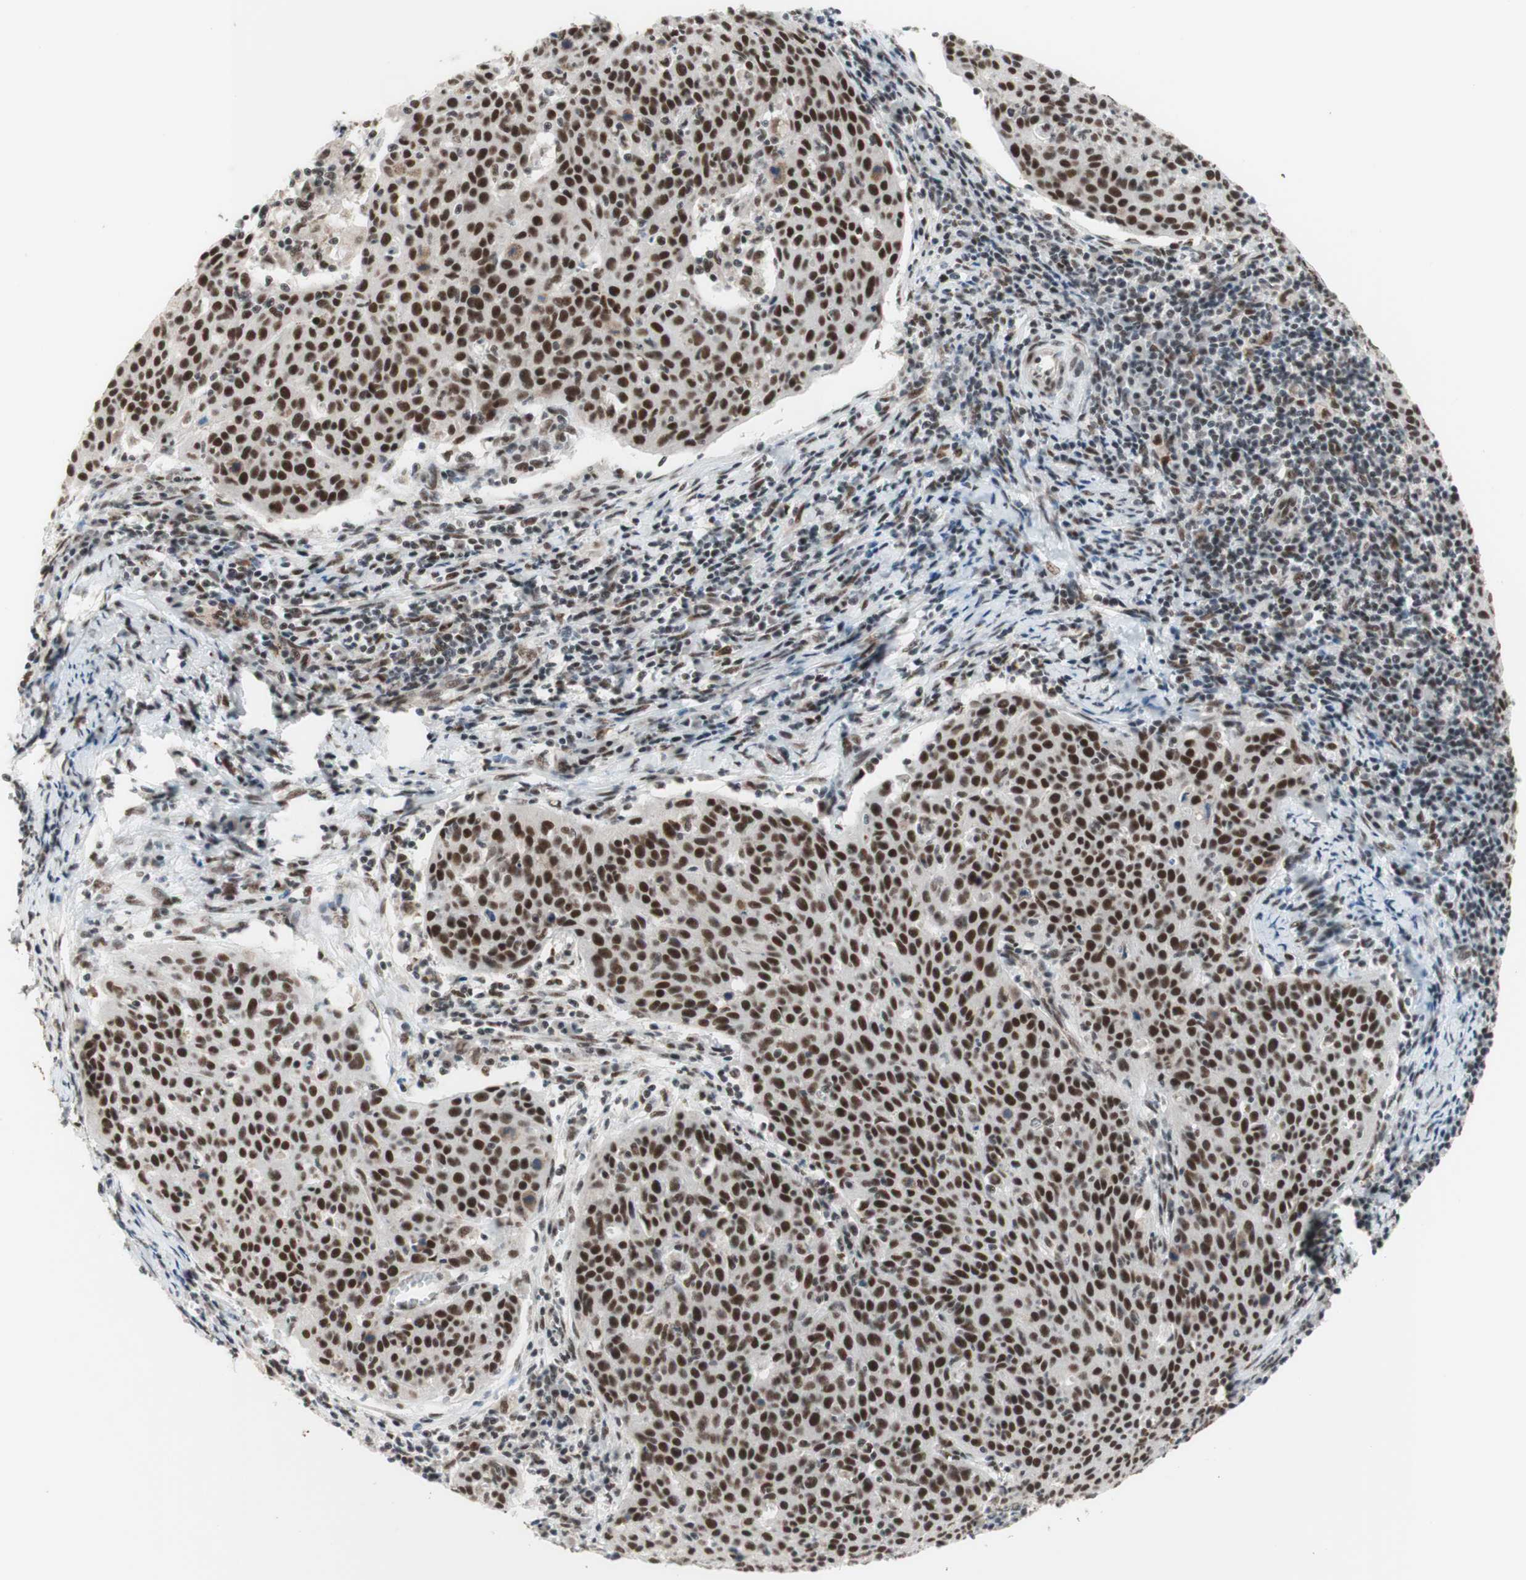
{"staining": {"intensity": "strong", "quantity": ">75%", "location": "nuclear"}, "tissue": "cervical cancer", "cell_type": "Tumor cells", "image_type": "cancer", "snomed": [{"axis": "morphology", "description": "Squamous cell carcinoma, NOS"}, {"axis": "topography", "description": "Cervix"}], "caption": "Cervical cancer (squamous cell carcinoma) tissue displays strong nuclear staining in about >75% of tumor cells, visualized by immunohistochemistry.", "gene": "PRPF19", "patient": {"sex": "female", "age": 38}}